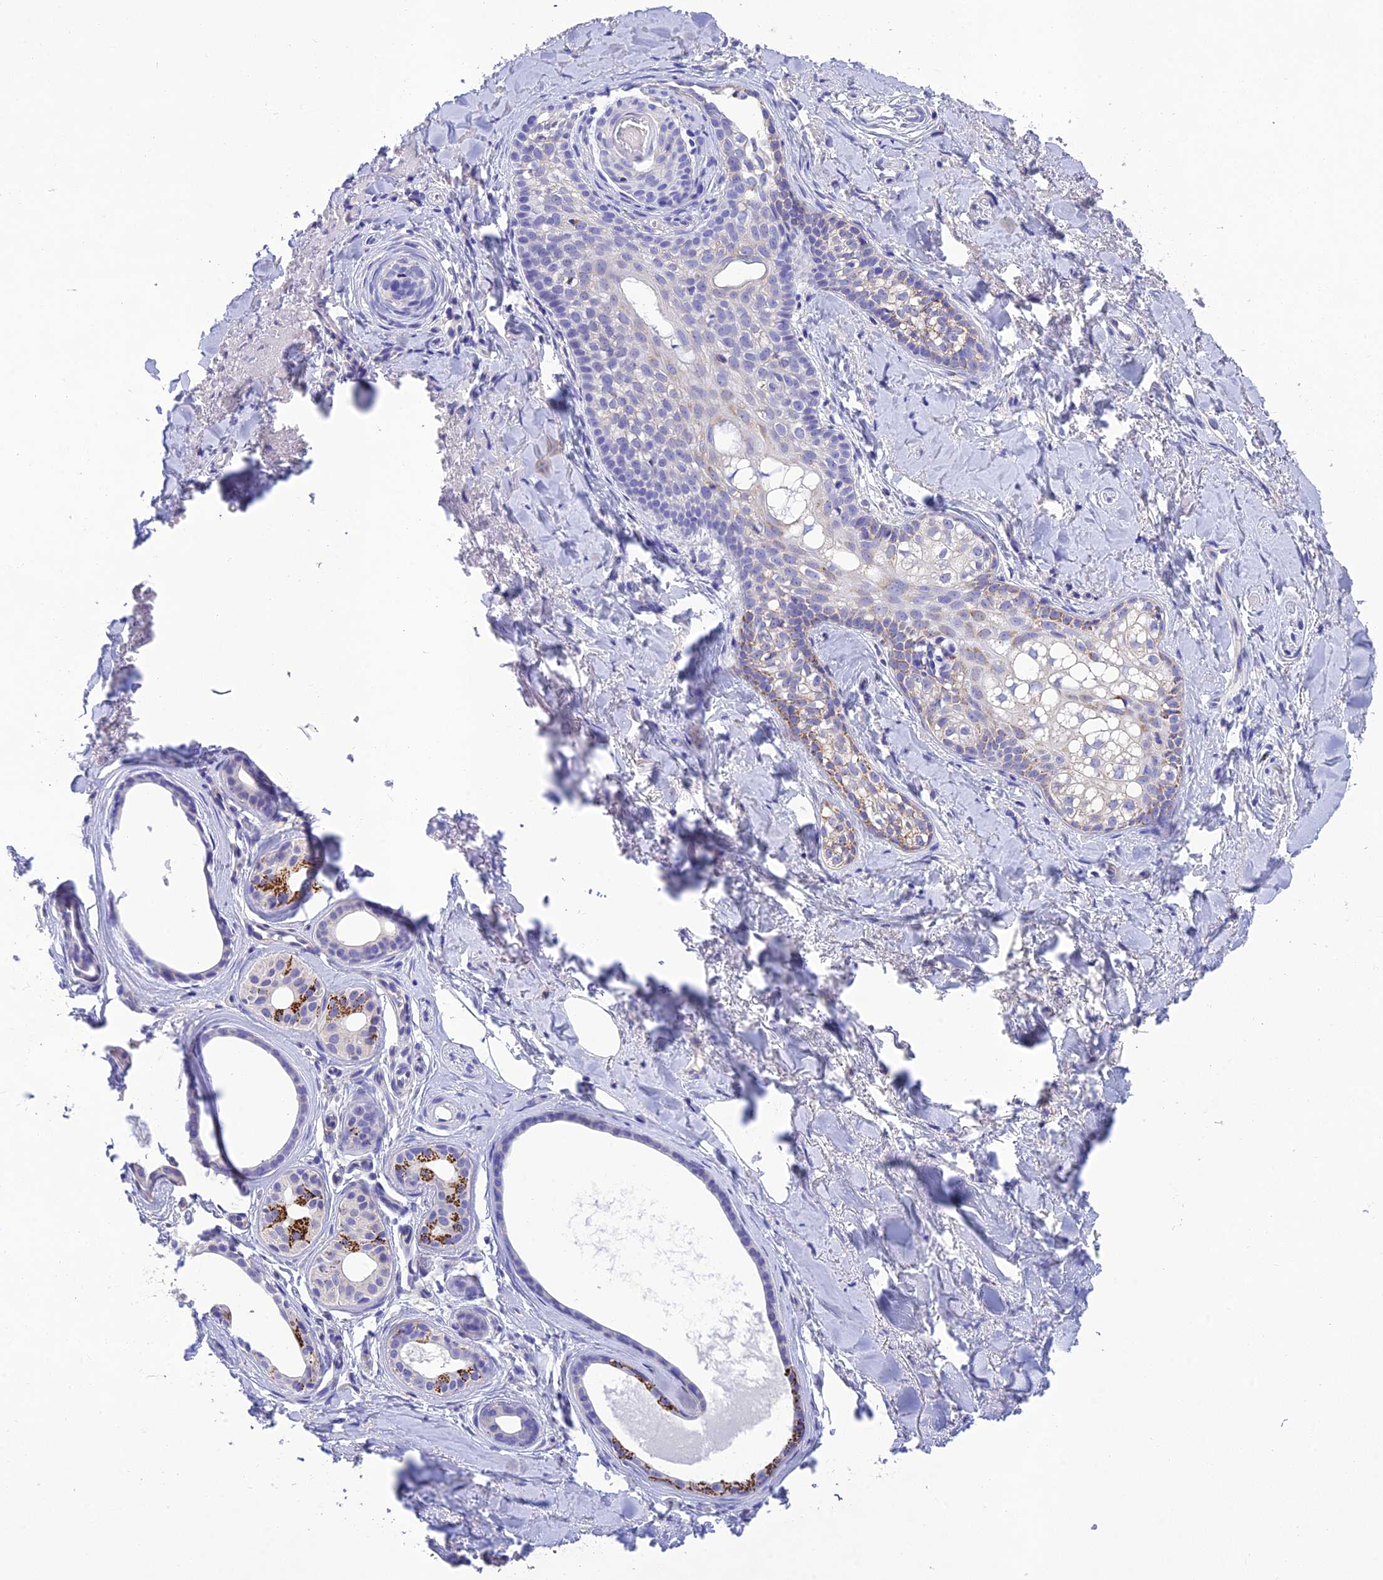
{"staining": {"intensity": "moderate", "quantity": "<25%", "location": "cytoplasmic/membranous"}, "tissue": "skin cancer", "cell_type": "Tumor cells", "image_type": "cancer", "snomed": [{"axis": "morphology", "description": "Basal cell carcinoma"}, {"axis": "topography", "description": "Skin"}], "caption": "Immunohistochemical staining of human basal cell carcinoma (skin) exhibits low levels of moderate cytoplasmic/membranous positivity in about <25% of tumor cells. The protein of interest is shown in brown color, while the nuclei are stained blue.", "gene": "MS4A5", "patient": {"sex": "female", "age": 76}}